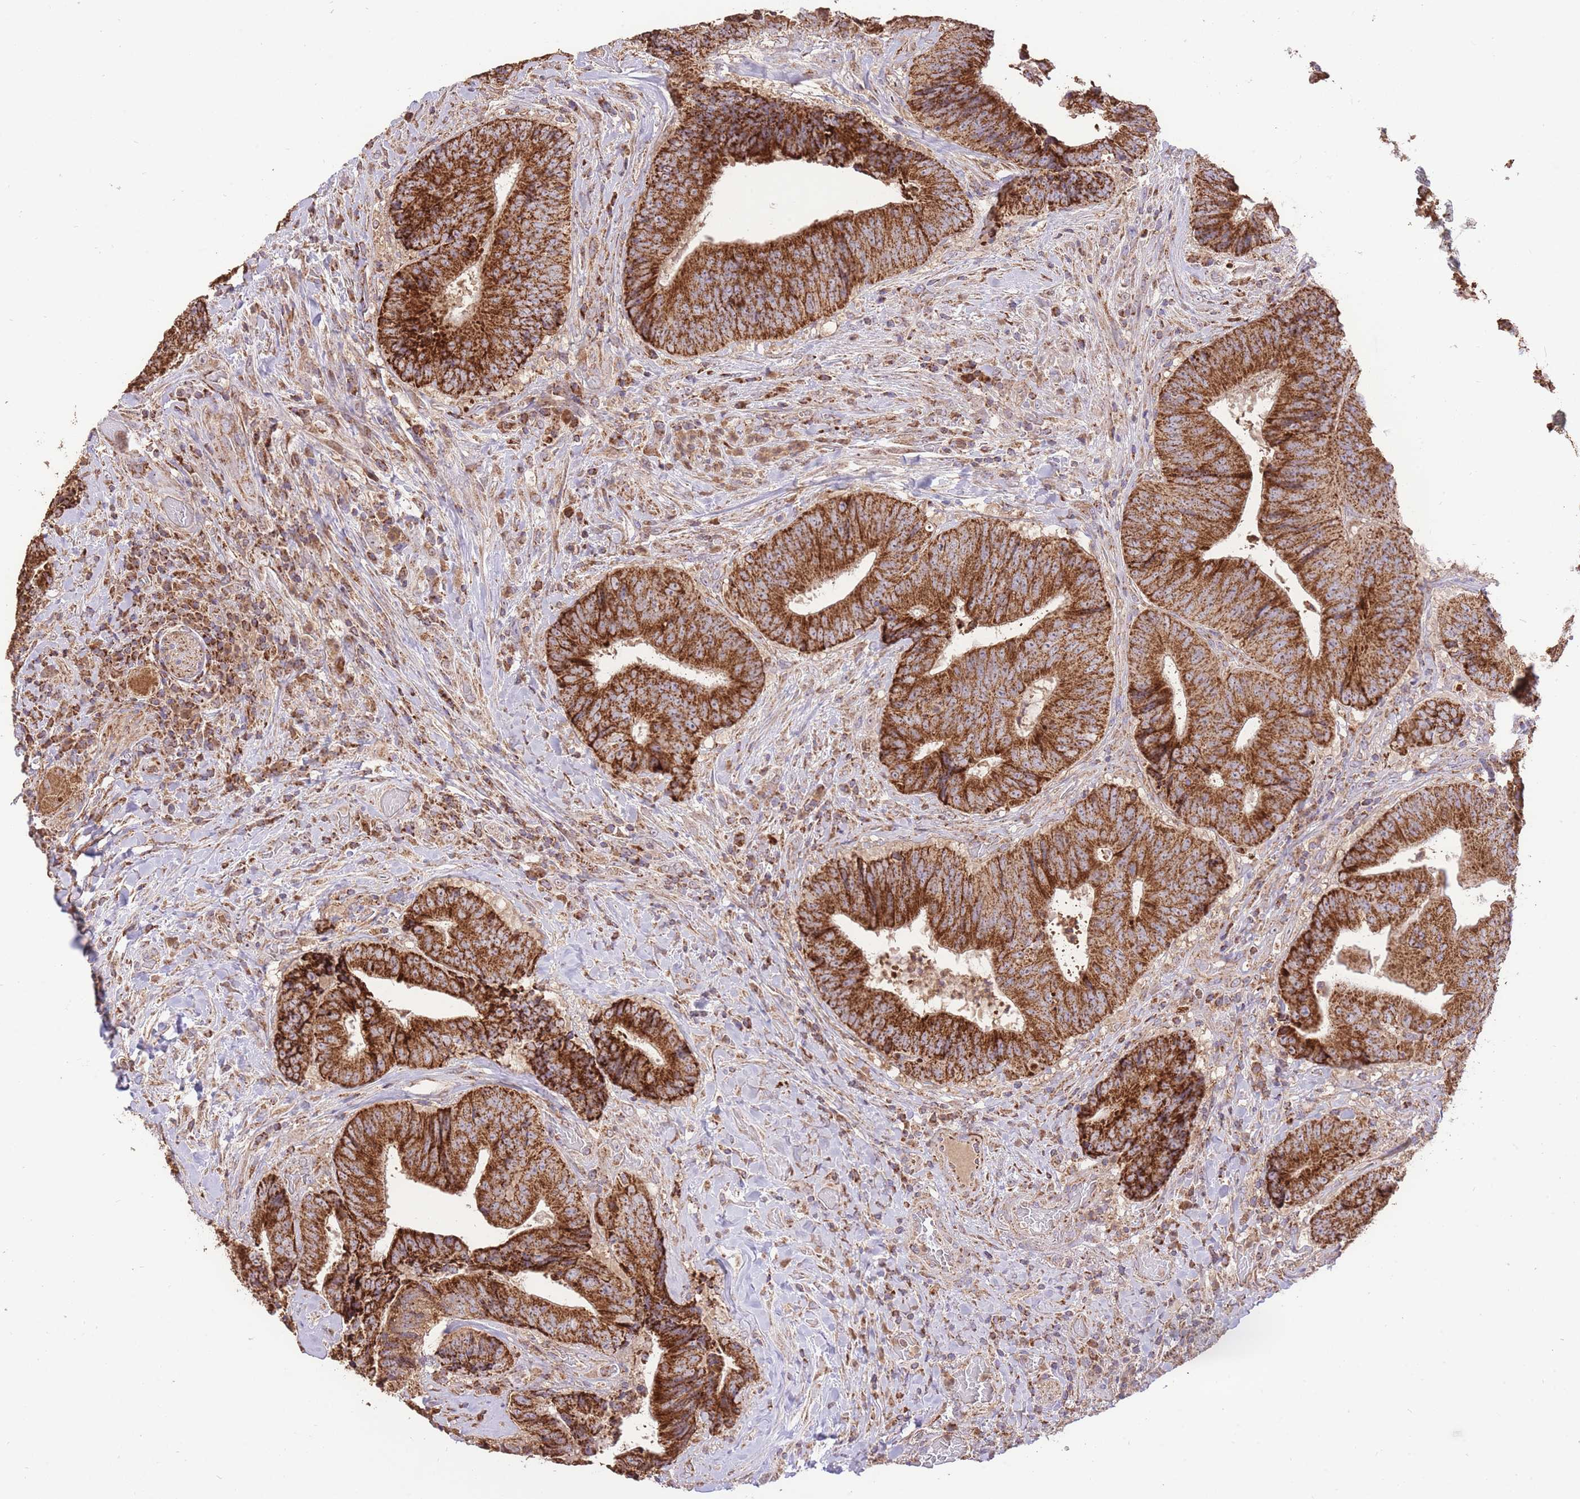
{"staining": {"intensity": "strong", "quantity": ">75%", "location": "cytoplasmic/membranous"}, "tissue": "colorectal cancer", "cell_type": "Tumor cells", "image_type": "cancer", "snomed": [{"axis": "morphology", "description": "Adenocarcinoma, NOS"}, {"axis": "topography", "description": "Rectum"}], "caption": "Tumor cells reveal strong cytoplasmic/membranous staining in about >75% of cells in adenocarcinoma (colorectal).", "gene": "PREP", "patient": {"sex": "male", "age": 72}}